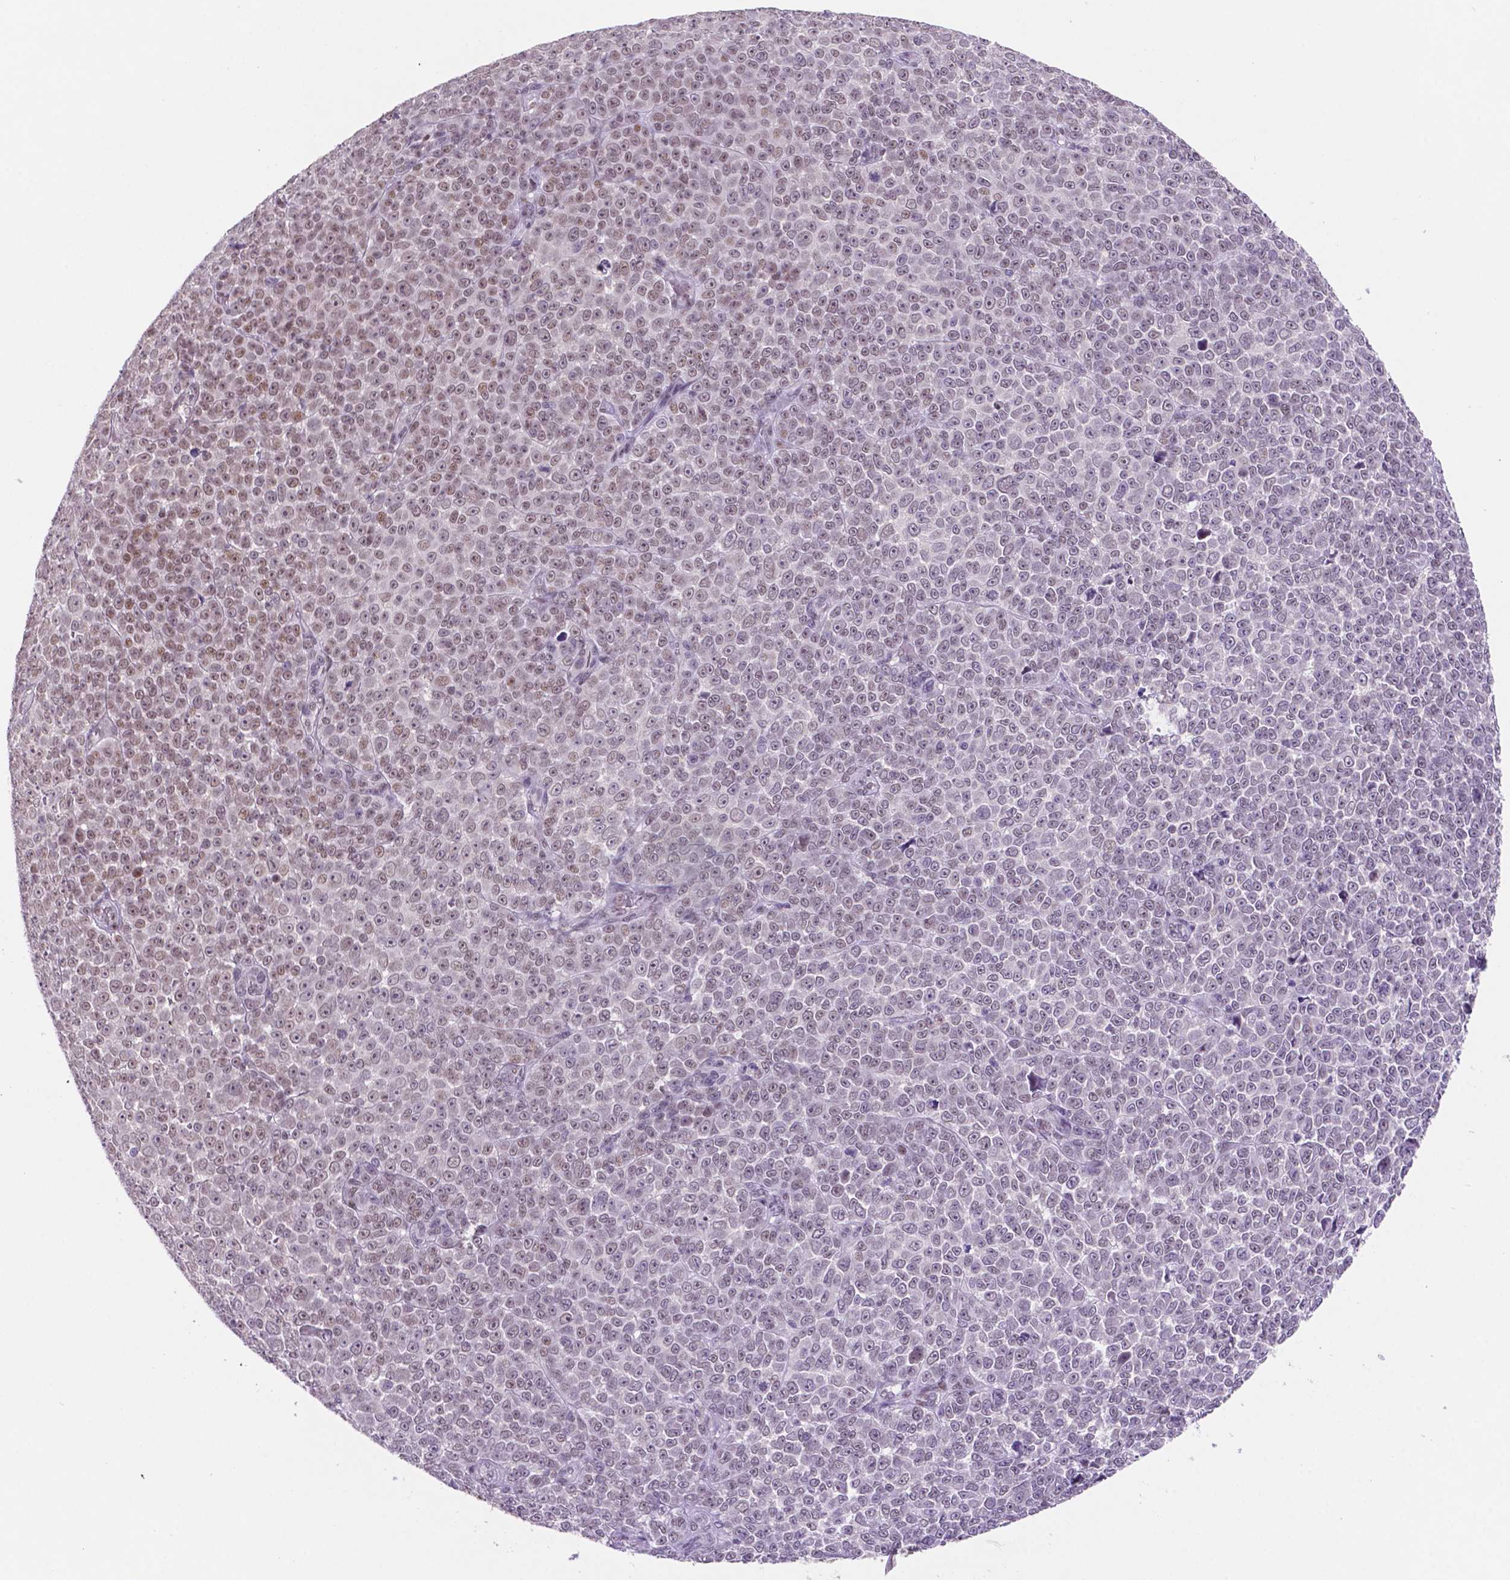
{"staining": {"intensity": "weak", "quantity": "<25%", "location": "nuclear"}, "tissue": "melanoma", "cell_type": "Tumor cells", "image_type": "cancer", "snomed": [{"axis": "morphology", "description": "Malignant melanoma, NOS"}, {"axis": "topography", "description": "Skin"}], "caption": "Human malignant melanoma stained for a protein using IHC demonstrates no expression in tumor cells.", "gene": "NCOR1", "patient": {"sex": "female", "age": 95}}